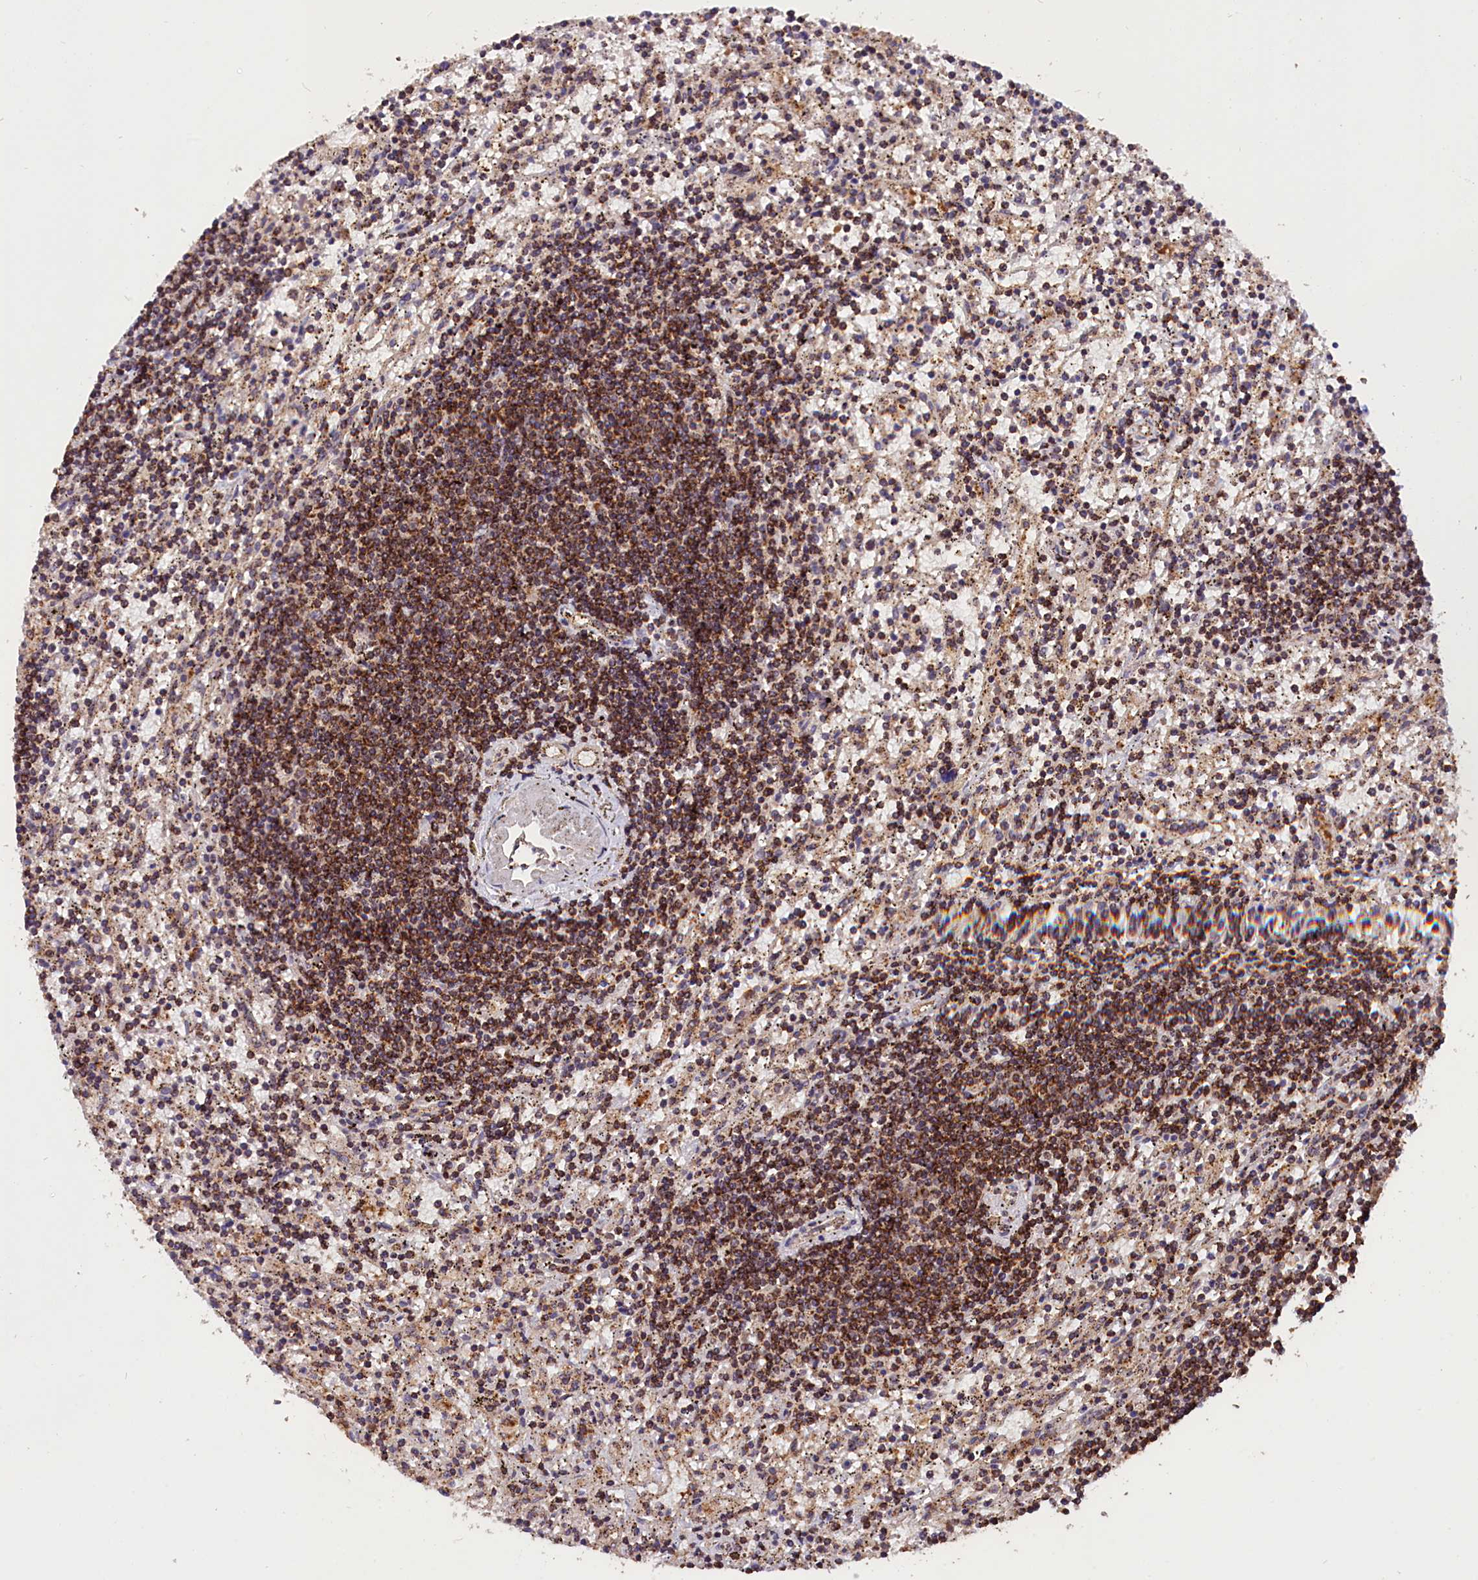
{"staining": {"intensity": "moderate", "quantity": "25%-75%", "location": "cytoplasmic/membranous"}, "tissue": "lymphoma", "cell_type": "Tumor cells", "image_type": "cancer", "snomed": [{"axis": "morphology", "description": "Malignant lymphoma, non-Hodgkin's type, Low grade"}, {"axis": "topography", "description": "Spleen"}], "caption": "A brown stain shows moderate cytoplasmic/membranous positivity of a protein in human lymphoma tumor cells. (brown staining indicates protein expression, while blue staining denotes nuclei).", "gene": "IST1", "patient": {"sex": "male", "age": 76}}